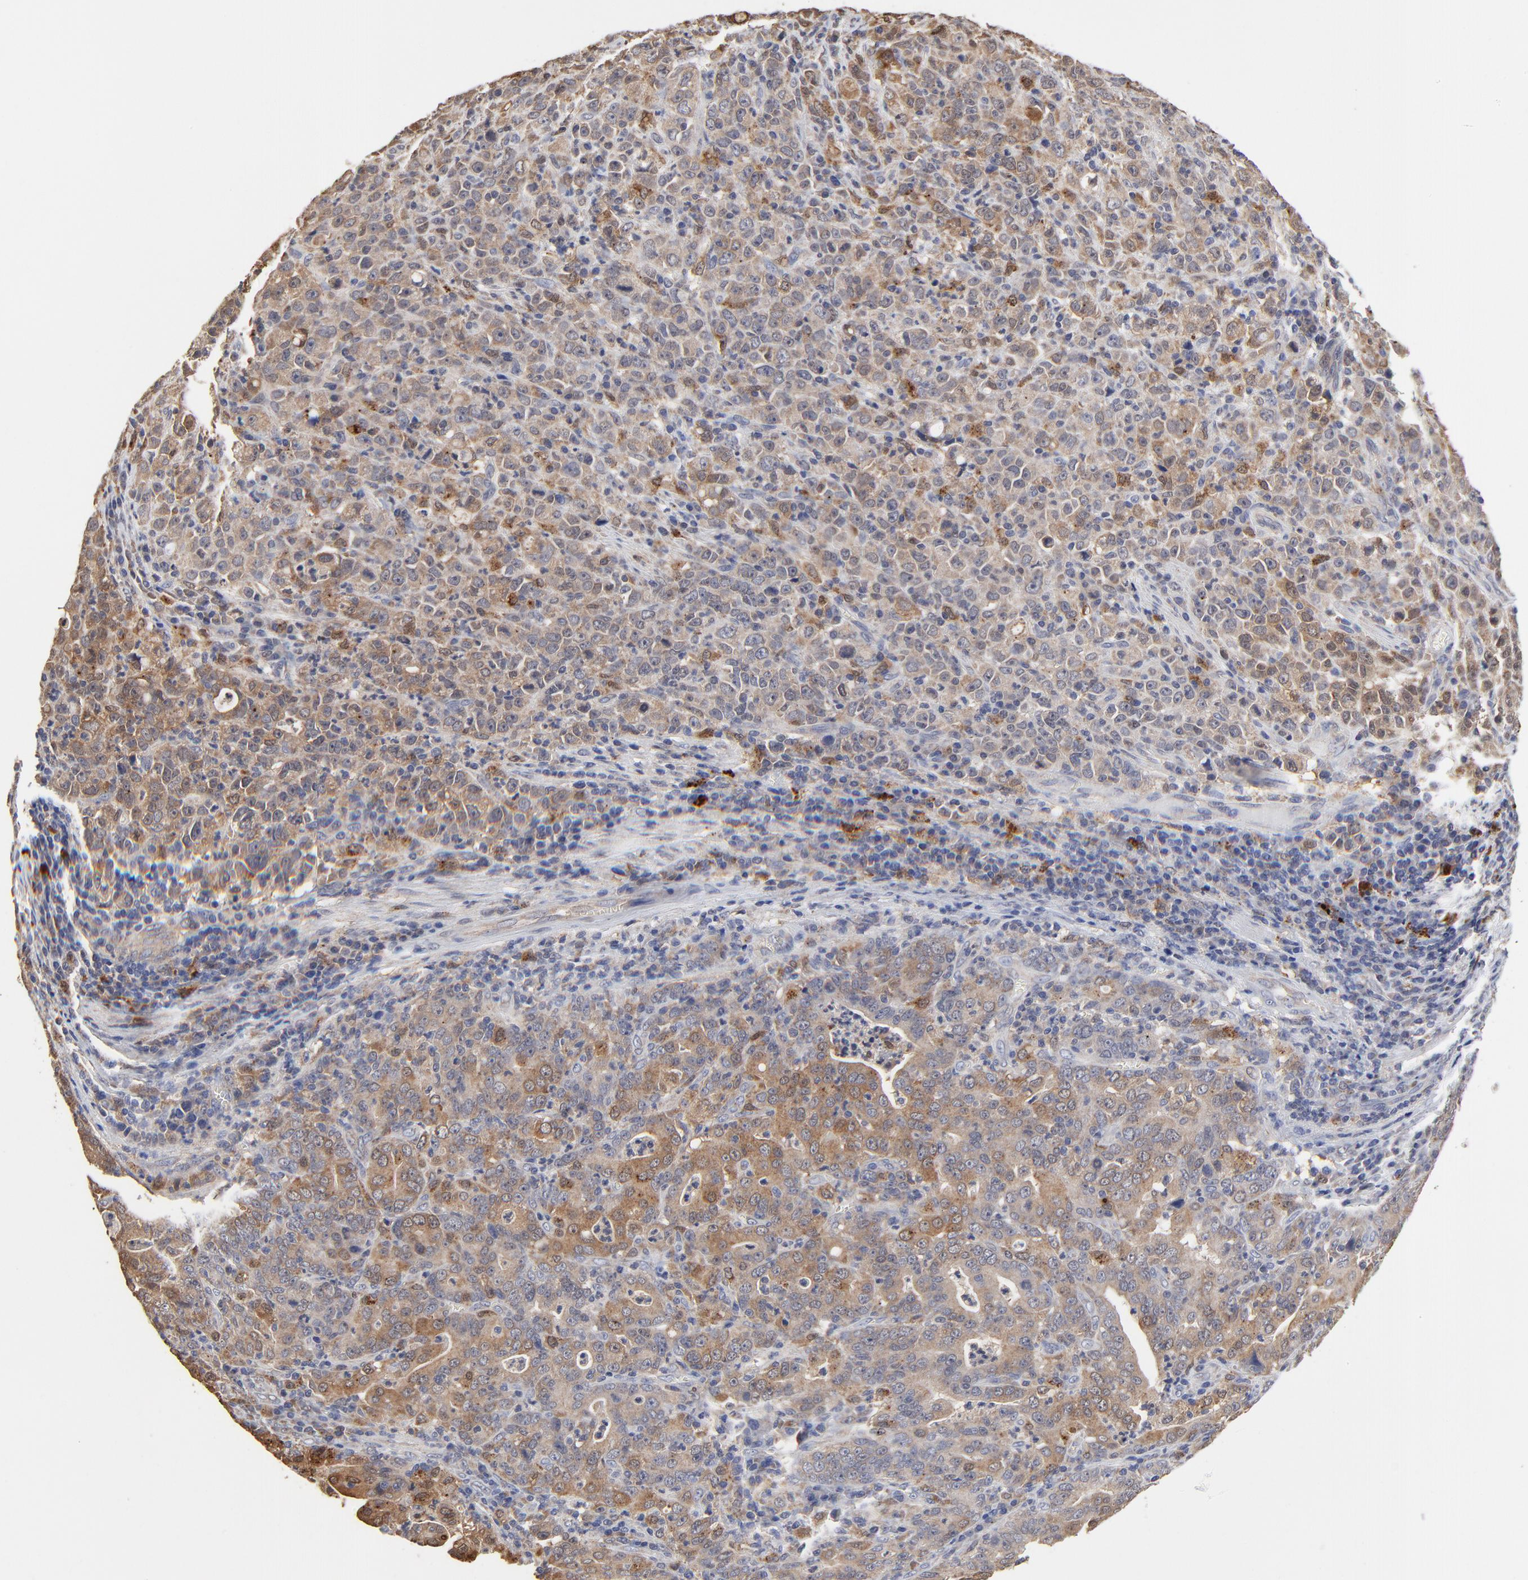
{"staining": {"intensity": "strong", "quantity": ">75%", "location": "cytoplasmic/membranous"}, "tissue": "stomach cancer", "cell_type": "Tumor cells", "image_type": "cancer", "snomed": [{"axis": "morphology", "description": "Adenocarcinoma, NOS"}, {"axis": "topography", "description": "Stomach, upper"}], "caption": "Immunohistochemical staining of human stomach cancer reveals high levels of strong cytoplasmic/membranous protein staining in about >75% of tumor cells.", "gene": "LGALS3", "patient": {"sex": "female", "age": 50}}